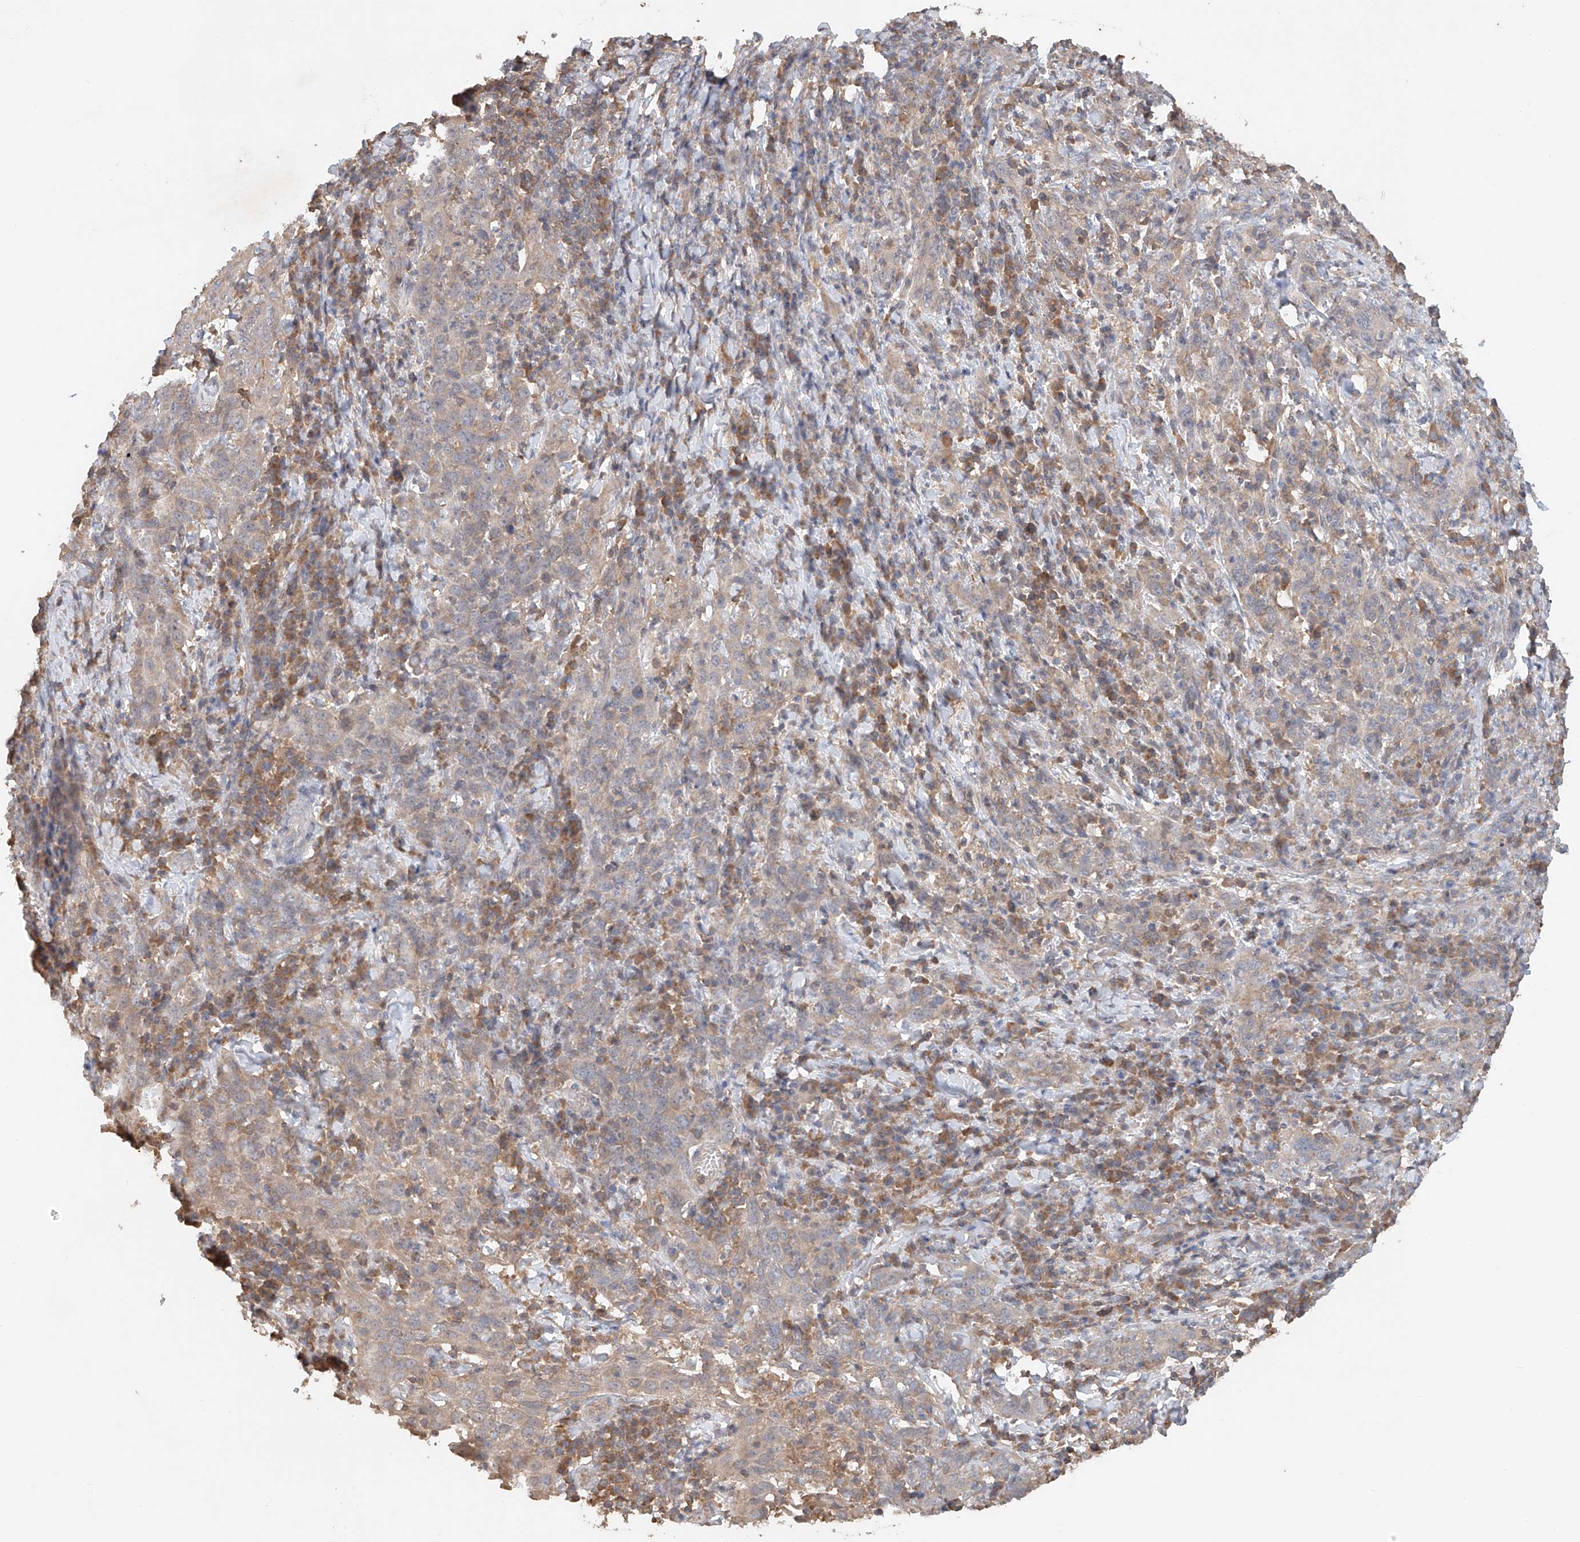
{"staining": {"intensity": "weak", "quantity": "<25%", "location": "cytoplasmic/membranous"}, "tissue": "cervical cancer", "cell_type": "Tumor cells", "image_type": "cancer", "snomed": [{"axis": "morphology", "description": "Squamous cell carcinoma, NOS"}, {"axis": "topography", "description": "Cervix"}], "caption": "DAB (3,3'-diaminobenzidine) immunohistochemical staining of cervical squamous cell carcinoma shows no significant positivity in tumor cells.", "gene": "GNB1L", "patient": {"sex": "female", "age": 46}}